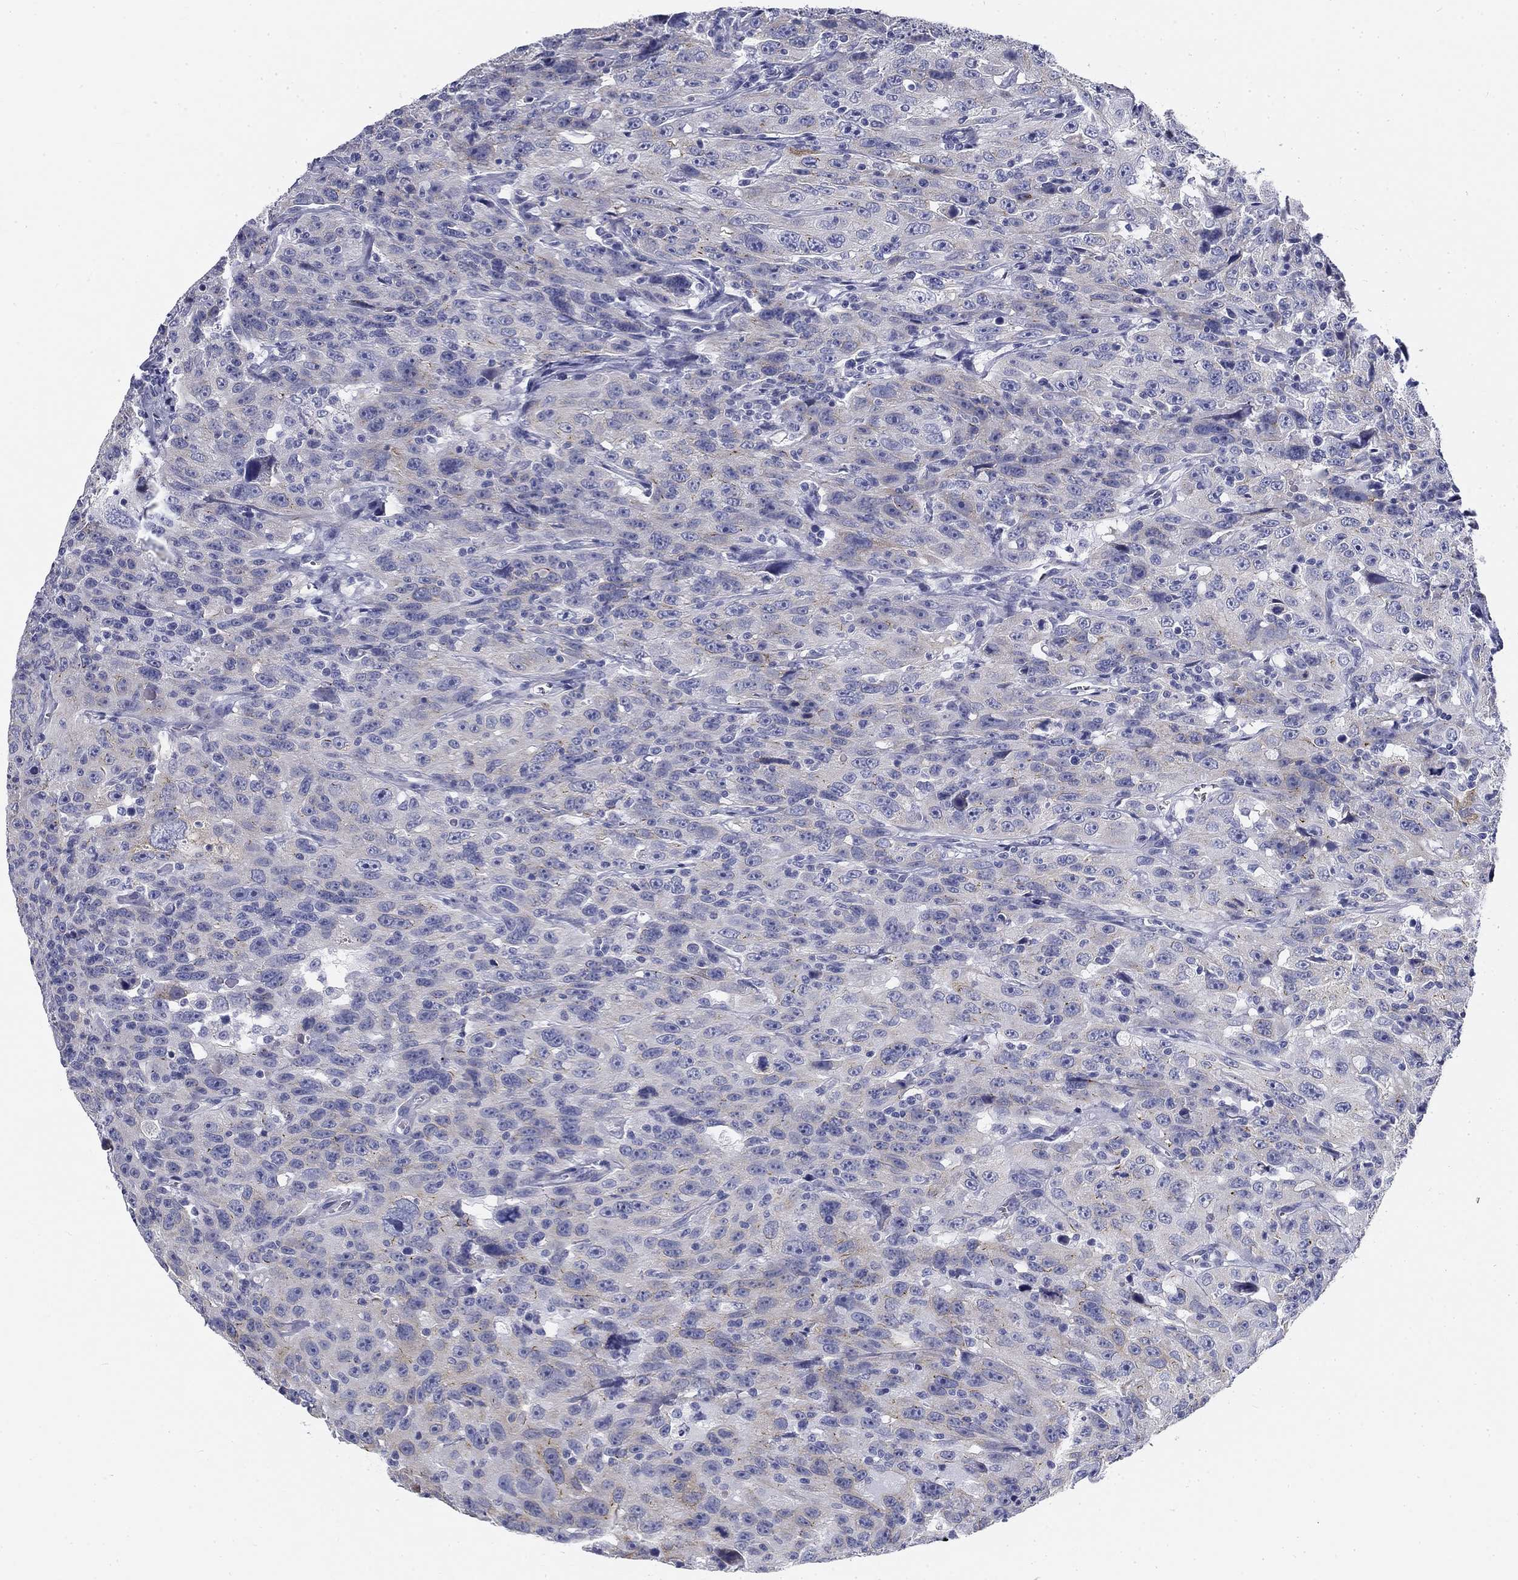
{"staining": {"intensity": "negative", "quantity": "none", "location": "none"}, "tissue": "urothelial cancer", "cell_type": "Tumor cells", "image_type": "cancer", "snomed": [{"axis": "morphology", "description": "Urothelial carcinoma, NOS"}, {"axis": "morphology", "description": "Urothelial carcinoma, High grade"}, {"axis": "topography", "description": "Urinary bladder"}], "caption": "This is an immunohistochemistry image of urothelial carcinoma (high-grade). There is no expression in tumor cells.", "gene": "GALNTL5", "patient": {"sex": "female", "age": 73}}